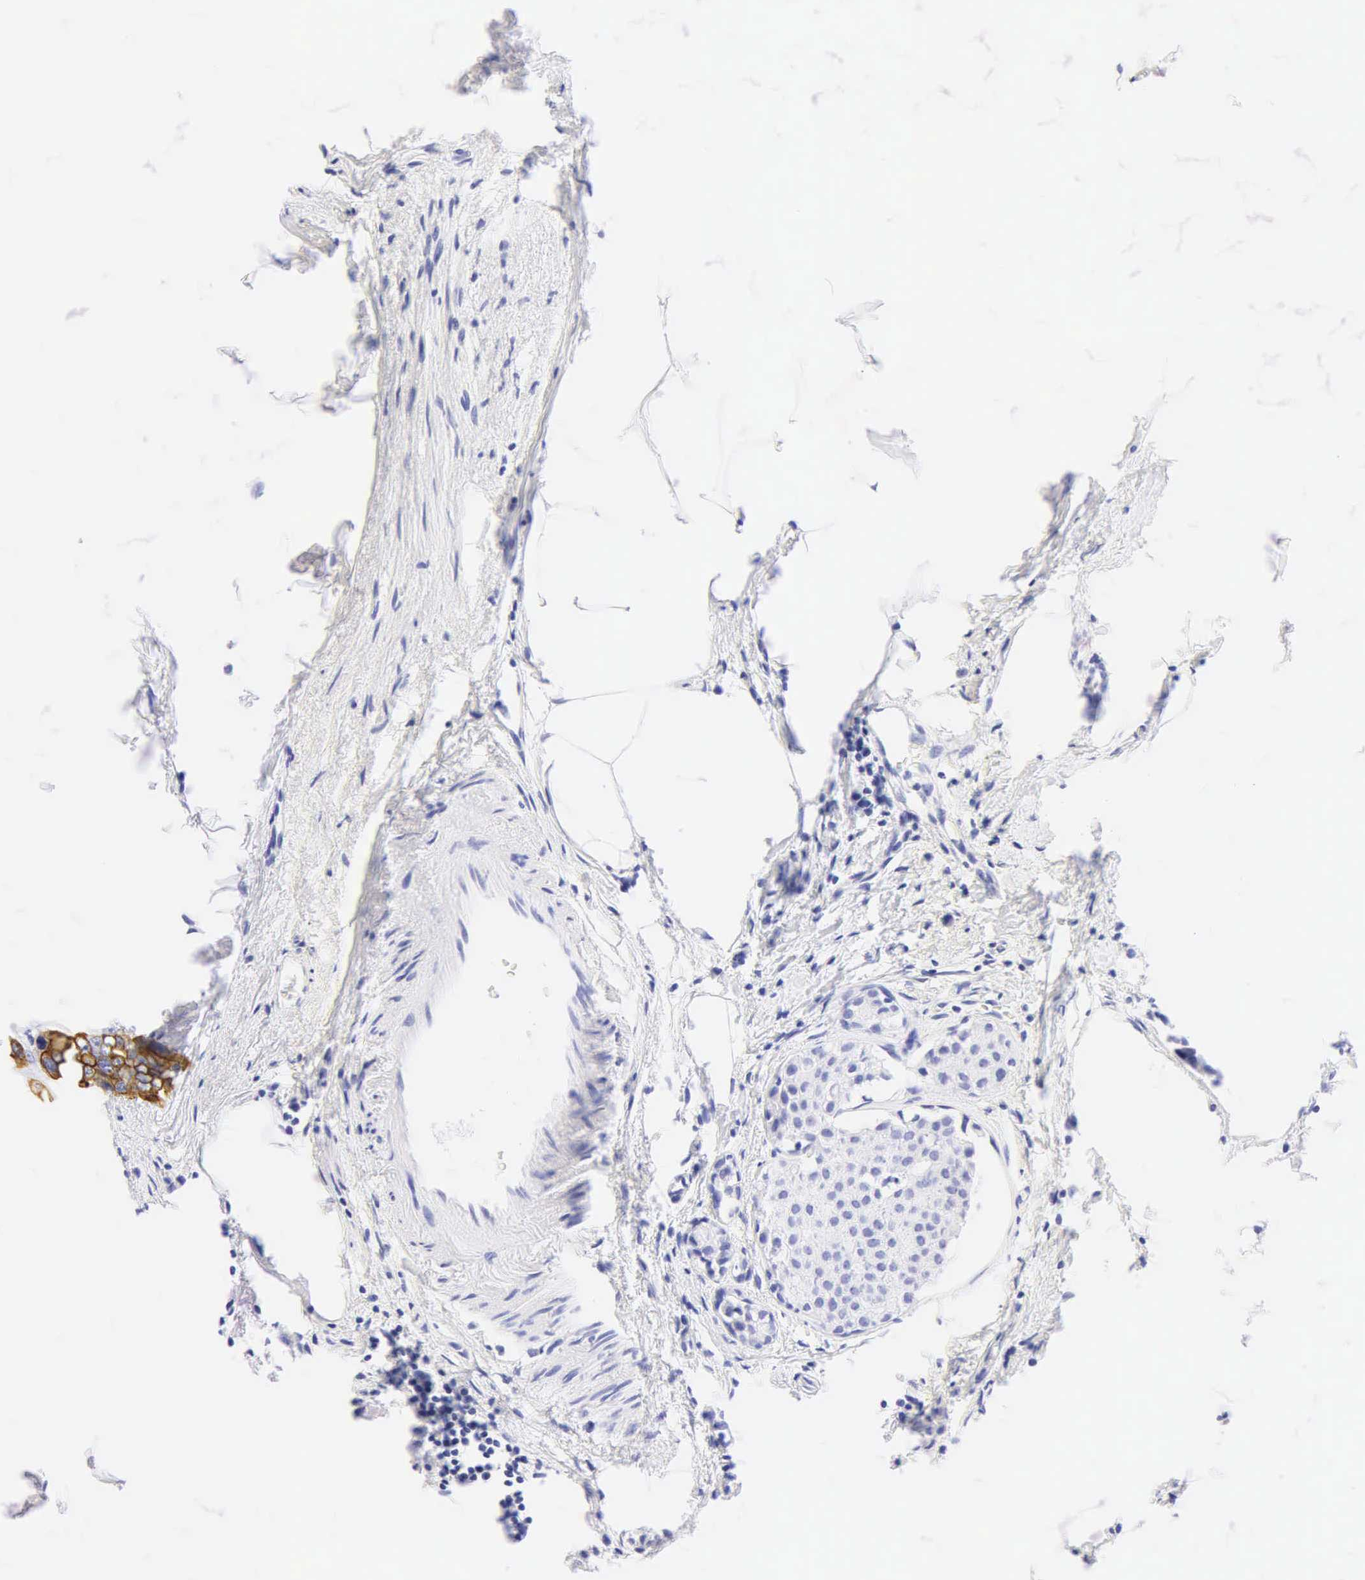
{"staining": {"intensity": "negative", "quantity": "none", "location": "none"}, "tissue": "breast cancer", "cell_type": "Tumor cells", "image_type": "cancer", "snomed": [{"axis": "morphology", "description": "Duct carcinoma"}, {"axis": "topography", "description": "Breast"}], "caption": "A histopathology image of breast infiltrating ductal carcinoma stained for a protein shows no brown staining in tumor cells.", "gene": "KRT20", "patient": {"sex": "female", "age": 64}}